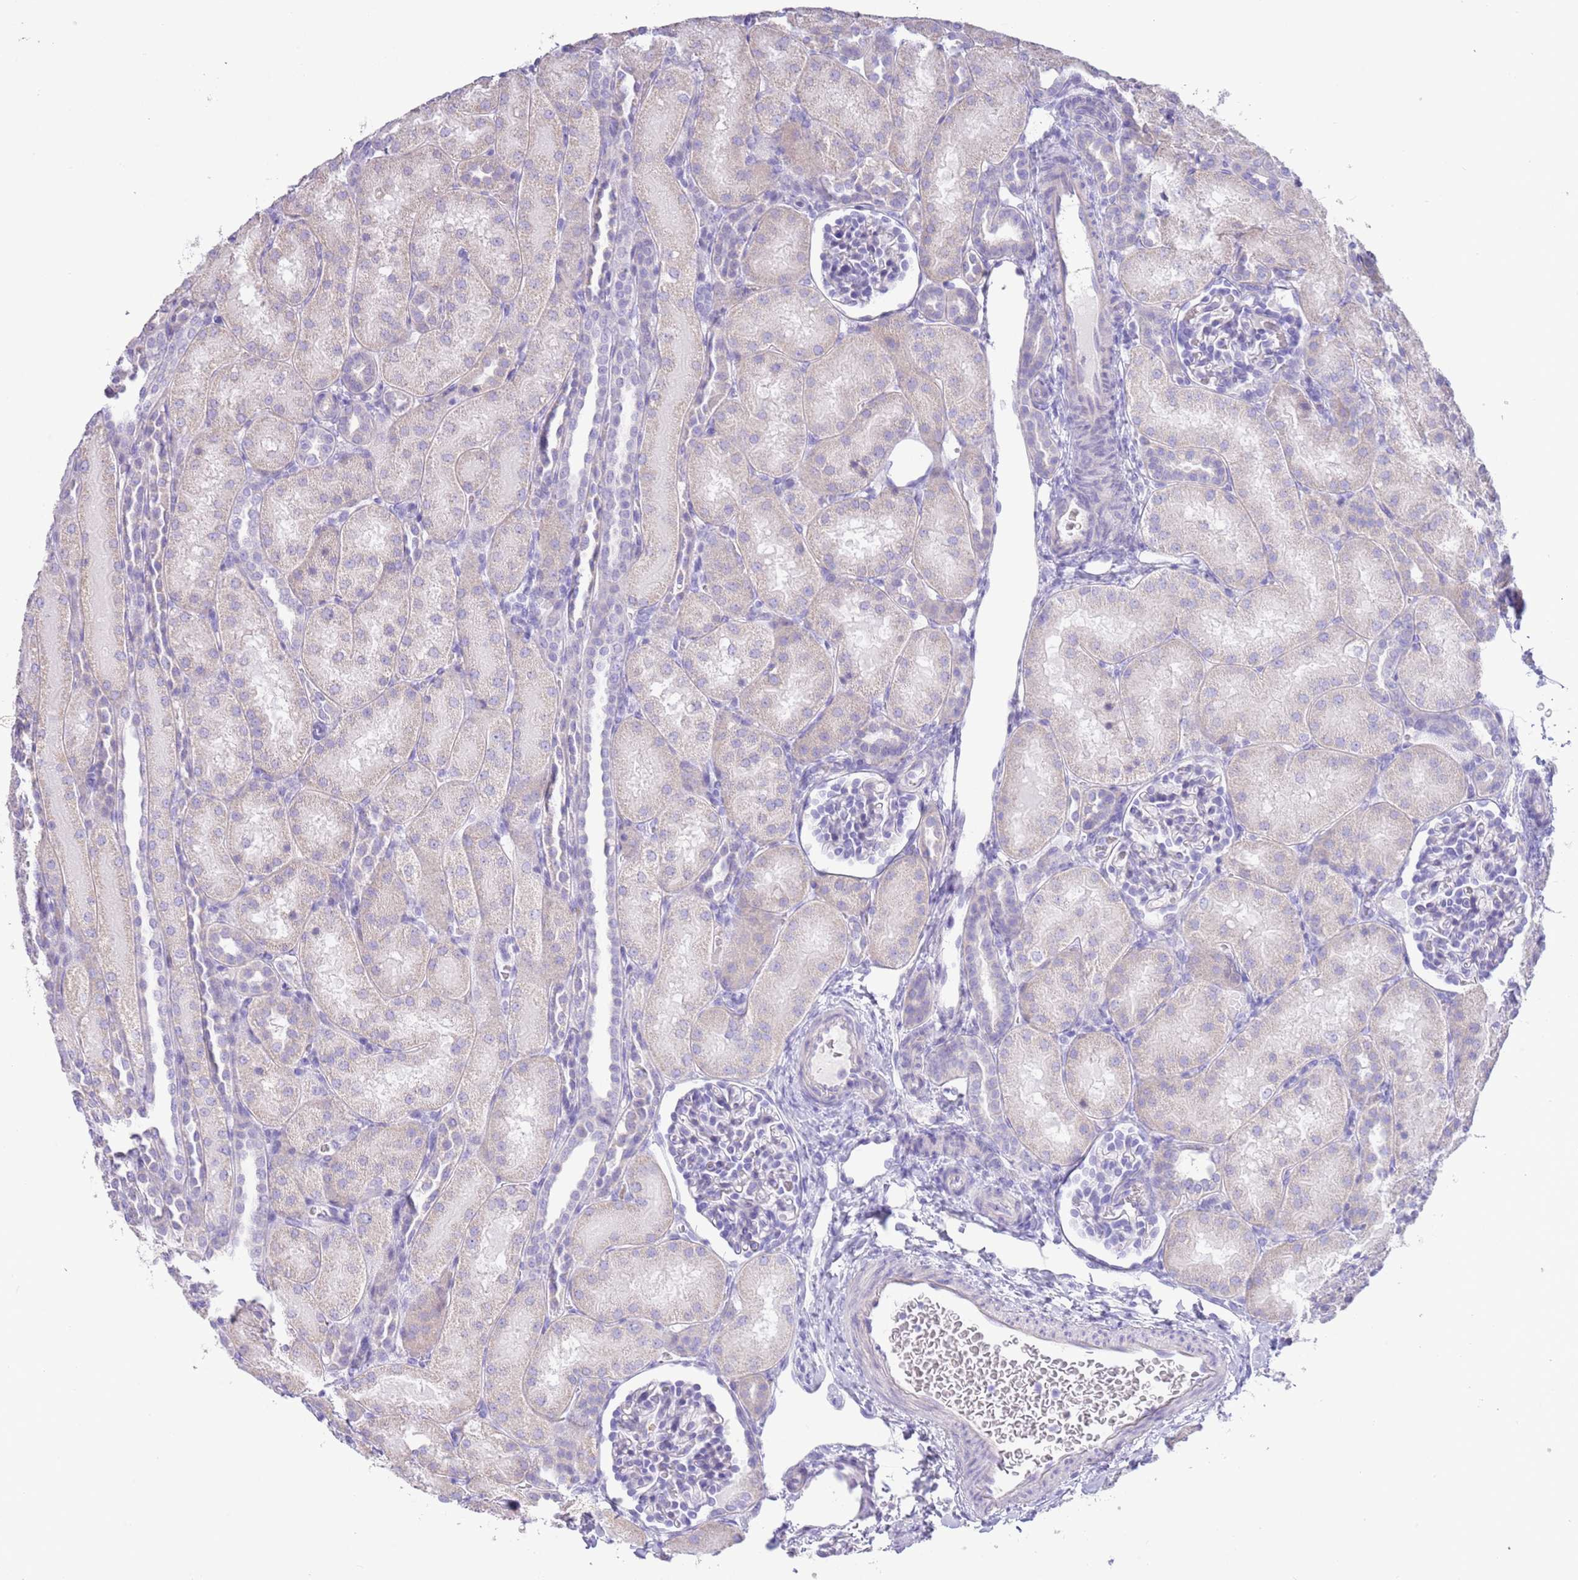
{"staining": {"intensity": "negative", "quantity": "none", "location": "none"}, "tissue": "kidney", "cell_type": "Cells in glomeruli", "image_type": "normal", "snomed": [{"axis": "morphology", "description": "Normal tissue, NOS"}, {"axis": "topography", "description": "Kidney"}], "caption": "Cells in glomeruli show no significant positivity in benign kidney. (DAB immunohistochemistry, high magnification).", "gene": "ACR", "patient": {"sex": "male", "age": 1}}